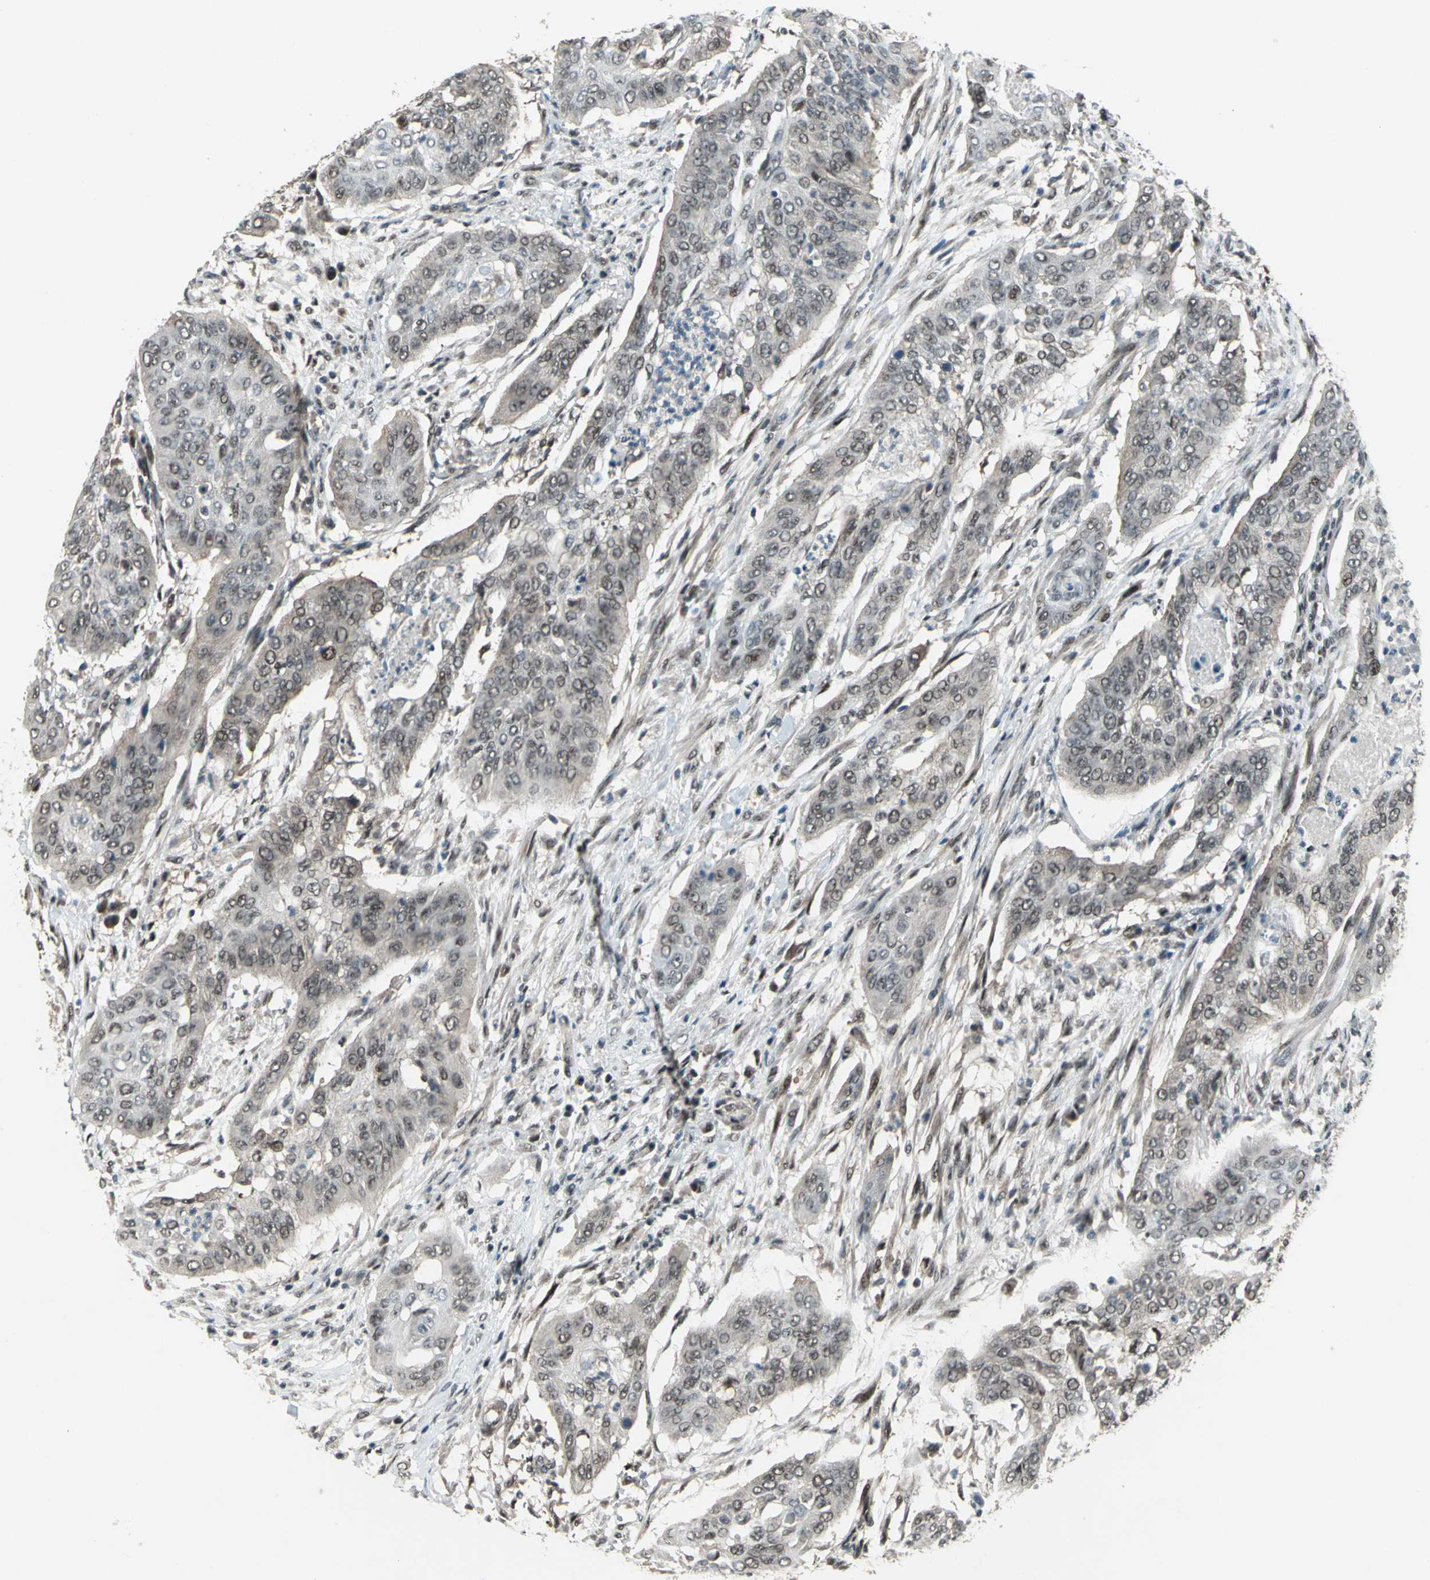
{"staining": {"intensity": "weak", "quantity": ">75%", "location": "cytoplasmic/membranous,nuclear"}, "tissue": "cervical cancer", "cell_type": "Tumor cells", "image_type": "cancer", "snomed": [{"axis": "morphology", "description": "Squamous cell carcinoma, NOS"}, {"axis": "topography", "description": "Cervix"}], "caption": "A high-resolution photomicrograph shows immunohistochemistry staining of cervical cancer, which exhibits weak cytoplasmic/membranous and nuclear positivity in approximately >75% of tumor cells.", "gene": "COPS5", "patient": {"sex": "female", "age": 39}}